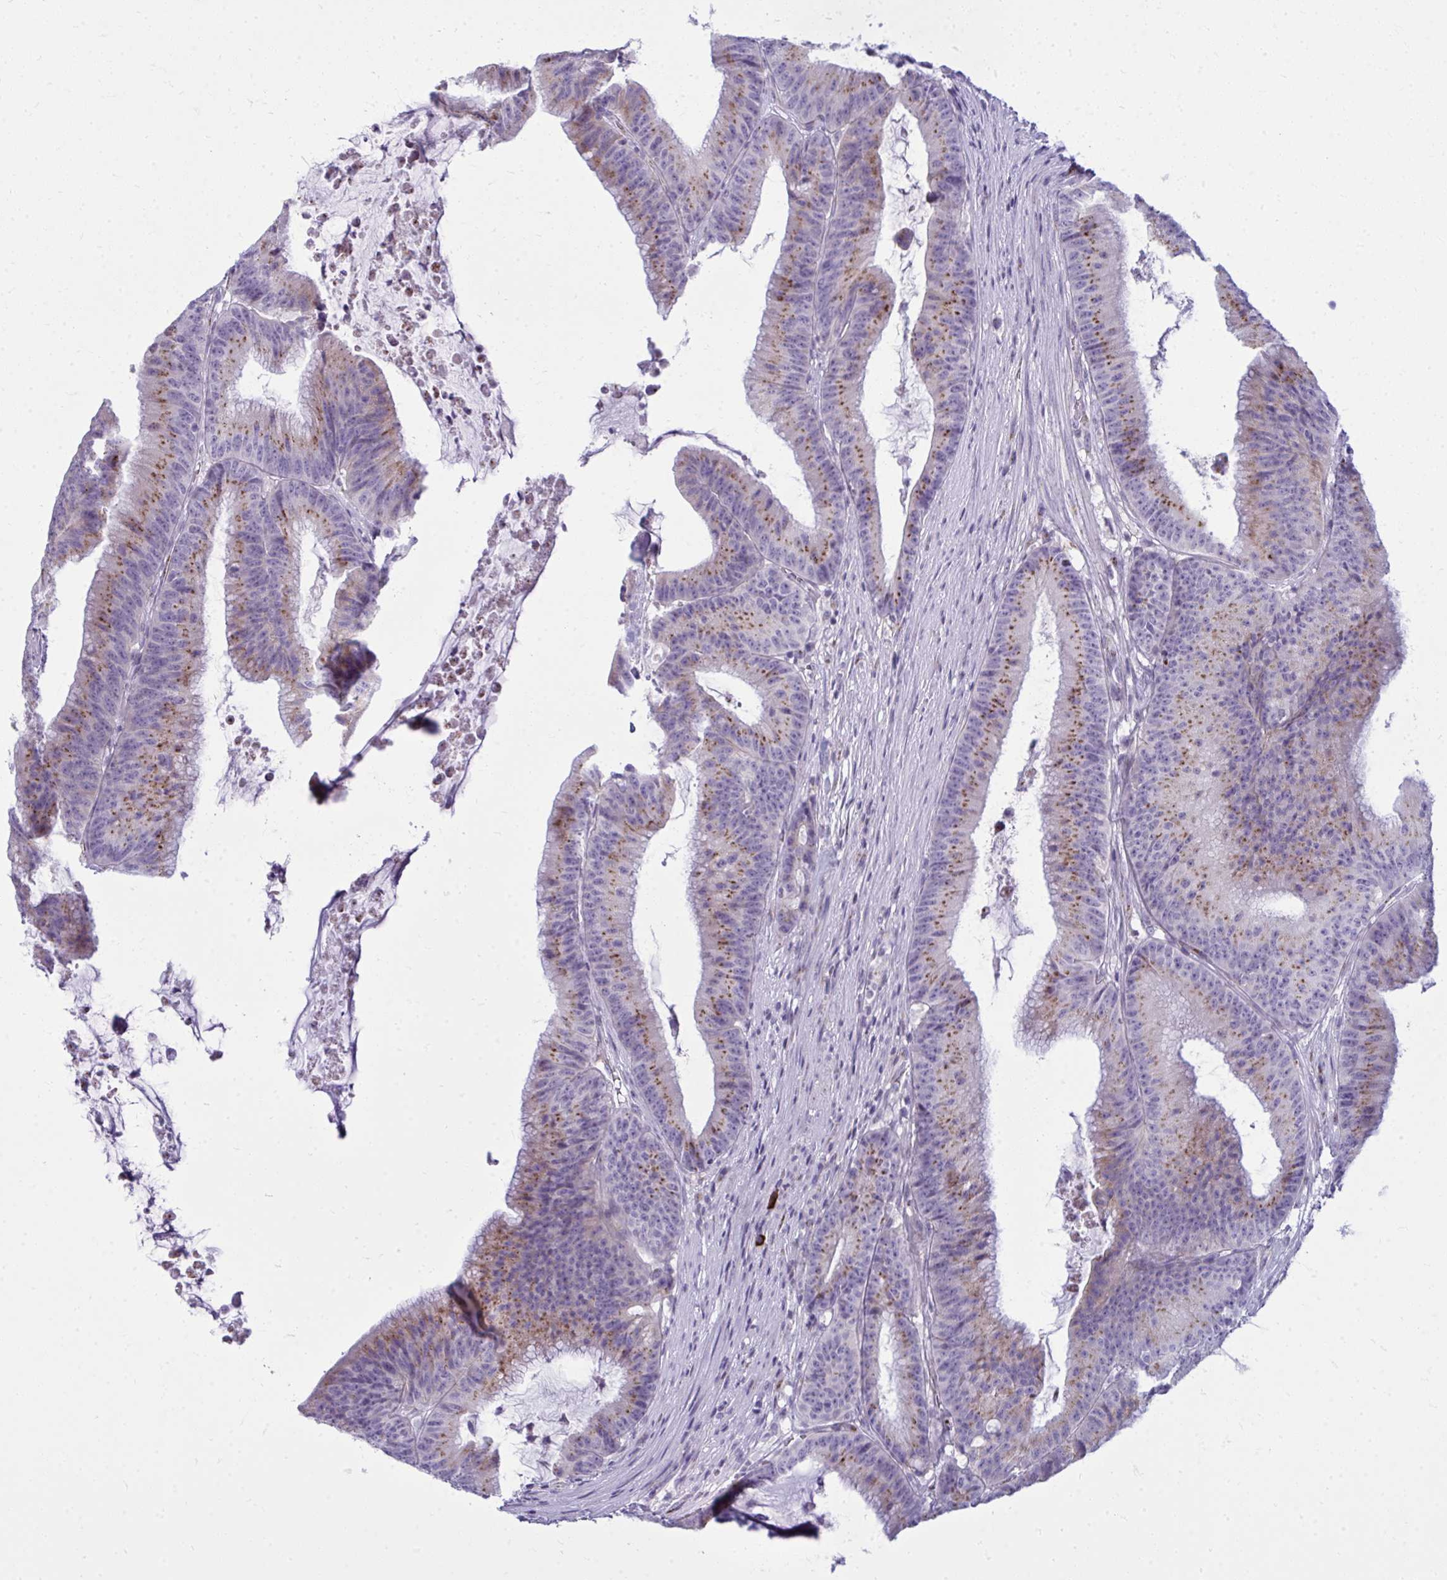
{"staining": {"intensity": "moderate", "quantity": ">75%", "location": "cytoplasmic/membranous"}, "tissue": "colorectal cancer", "cell_type": "Tumor cells", "image_type": "cancer", "snomed": [{"axis": "morphology", "description": "Adenocarcinoma, NOS"}, {"axis": "topography", "description": "Colon"}], "caption": "IHC micrograph of neoplastic tissue: human adenocarcinoma (colorectal) stained using IHC shows medium levels of moderate protein expression localized specifically in the cytoplasmic/membranous of tumor cells, appearing as a cytoplasmic/membranous brown color.", "gene": "DTX4", "patient": {"sex": "female", "age": 78}}